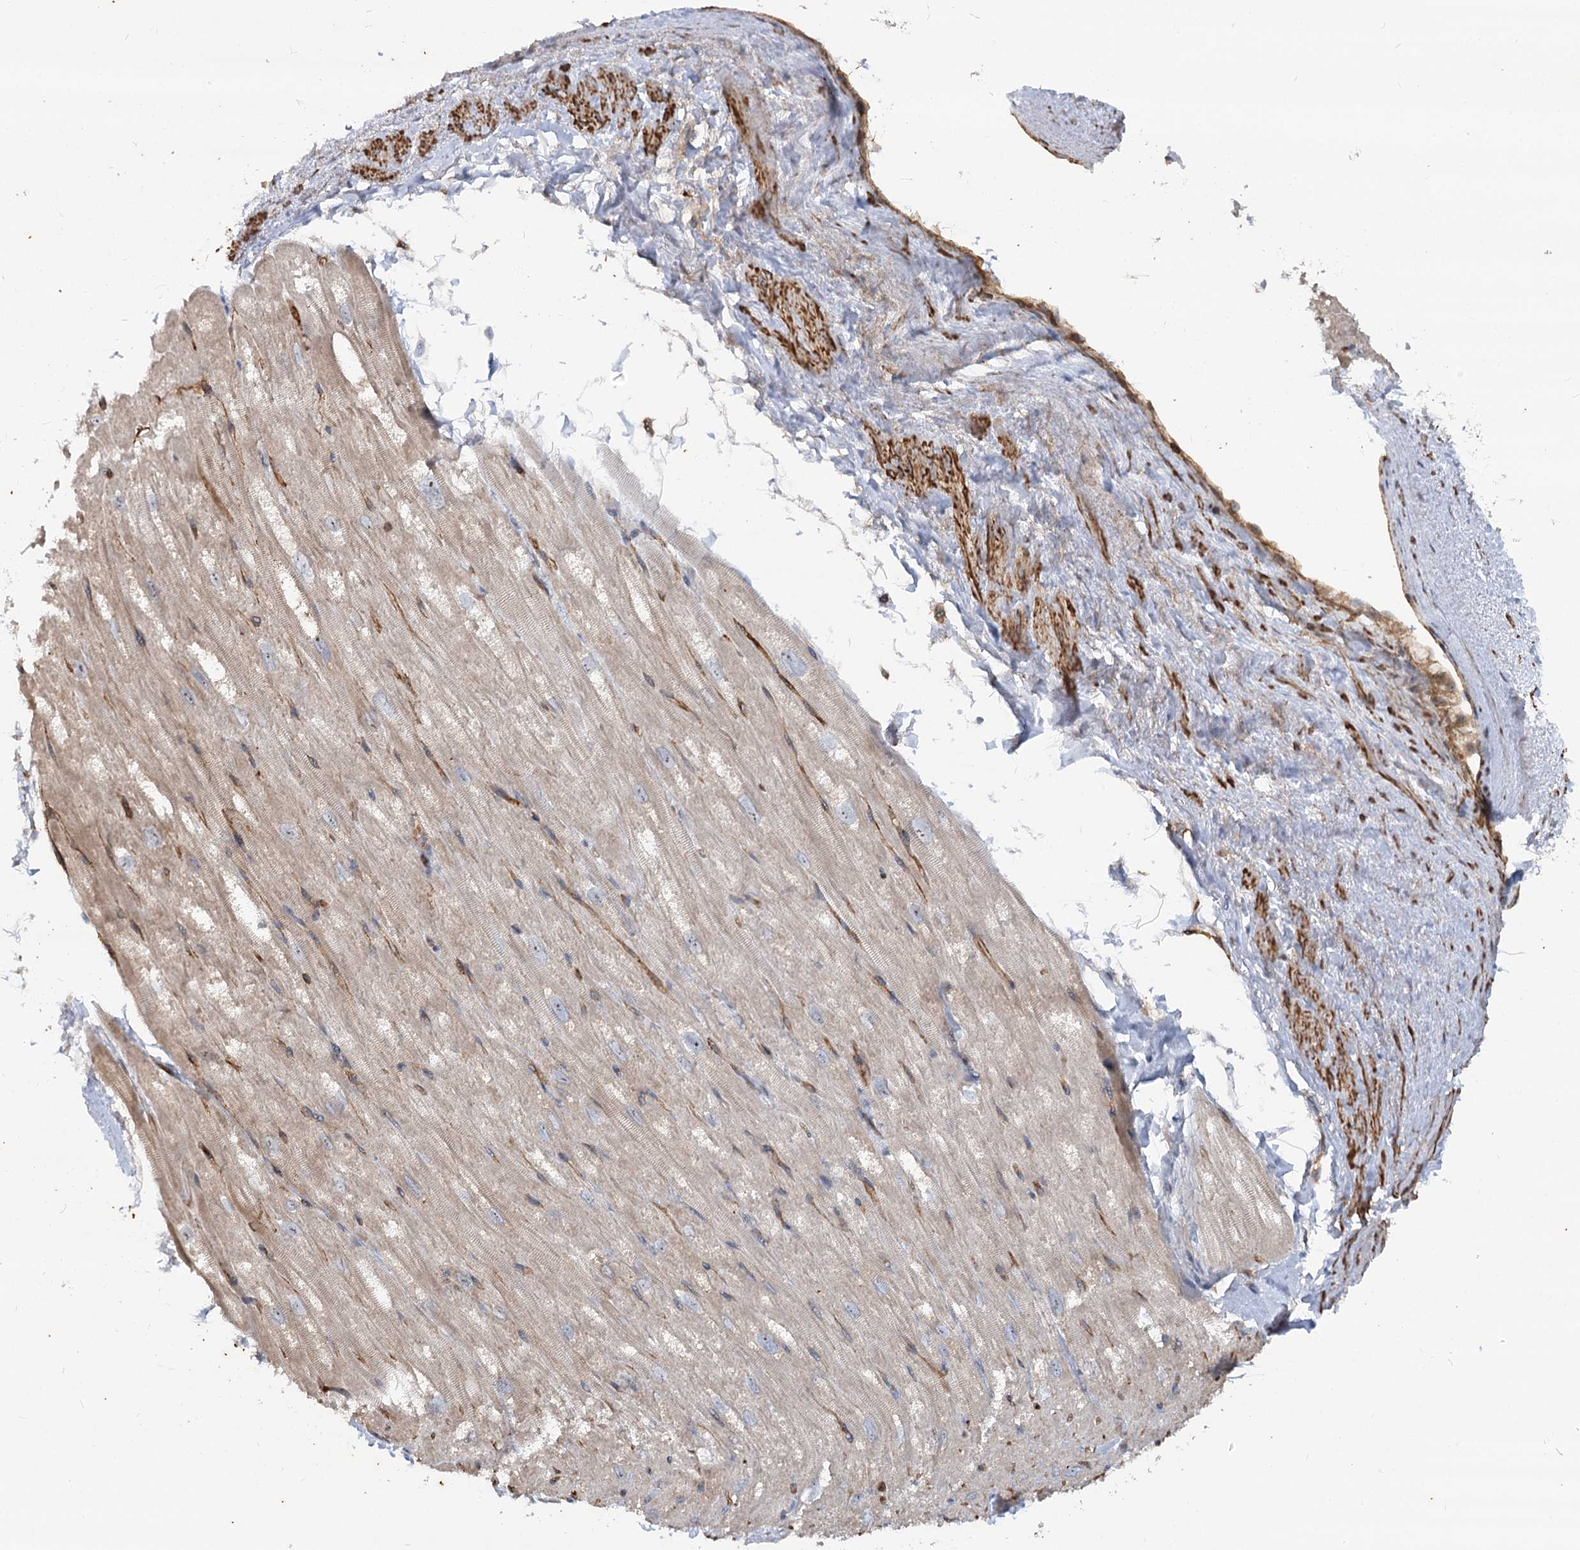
{"staining": {"intensity": "moderate", "quantity": "<25%", "location": "cytoplasmic/membranous"}, "tissue": "heart muscle", "cell_type": "Cardiomyocytes", "image_type": "normal", "snomed": [{"axis": "morphology", "description": "Normal tissue, NOS"}, {"axis": "topography", "description": "Heart"}], "caption": "Normal heart muscle reveals moderate cytoplasmic/membranous expression in about <25% of cardiomyocytes, visualized by immunohistochemistry. The protein is shown in brown color, while the nuclei are stained blue.", "gene": "WDR36", "patient": {"sex": "male", "age": 50}}